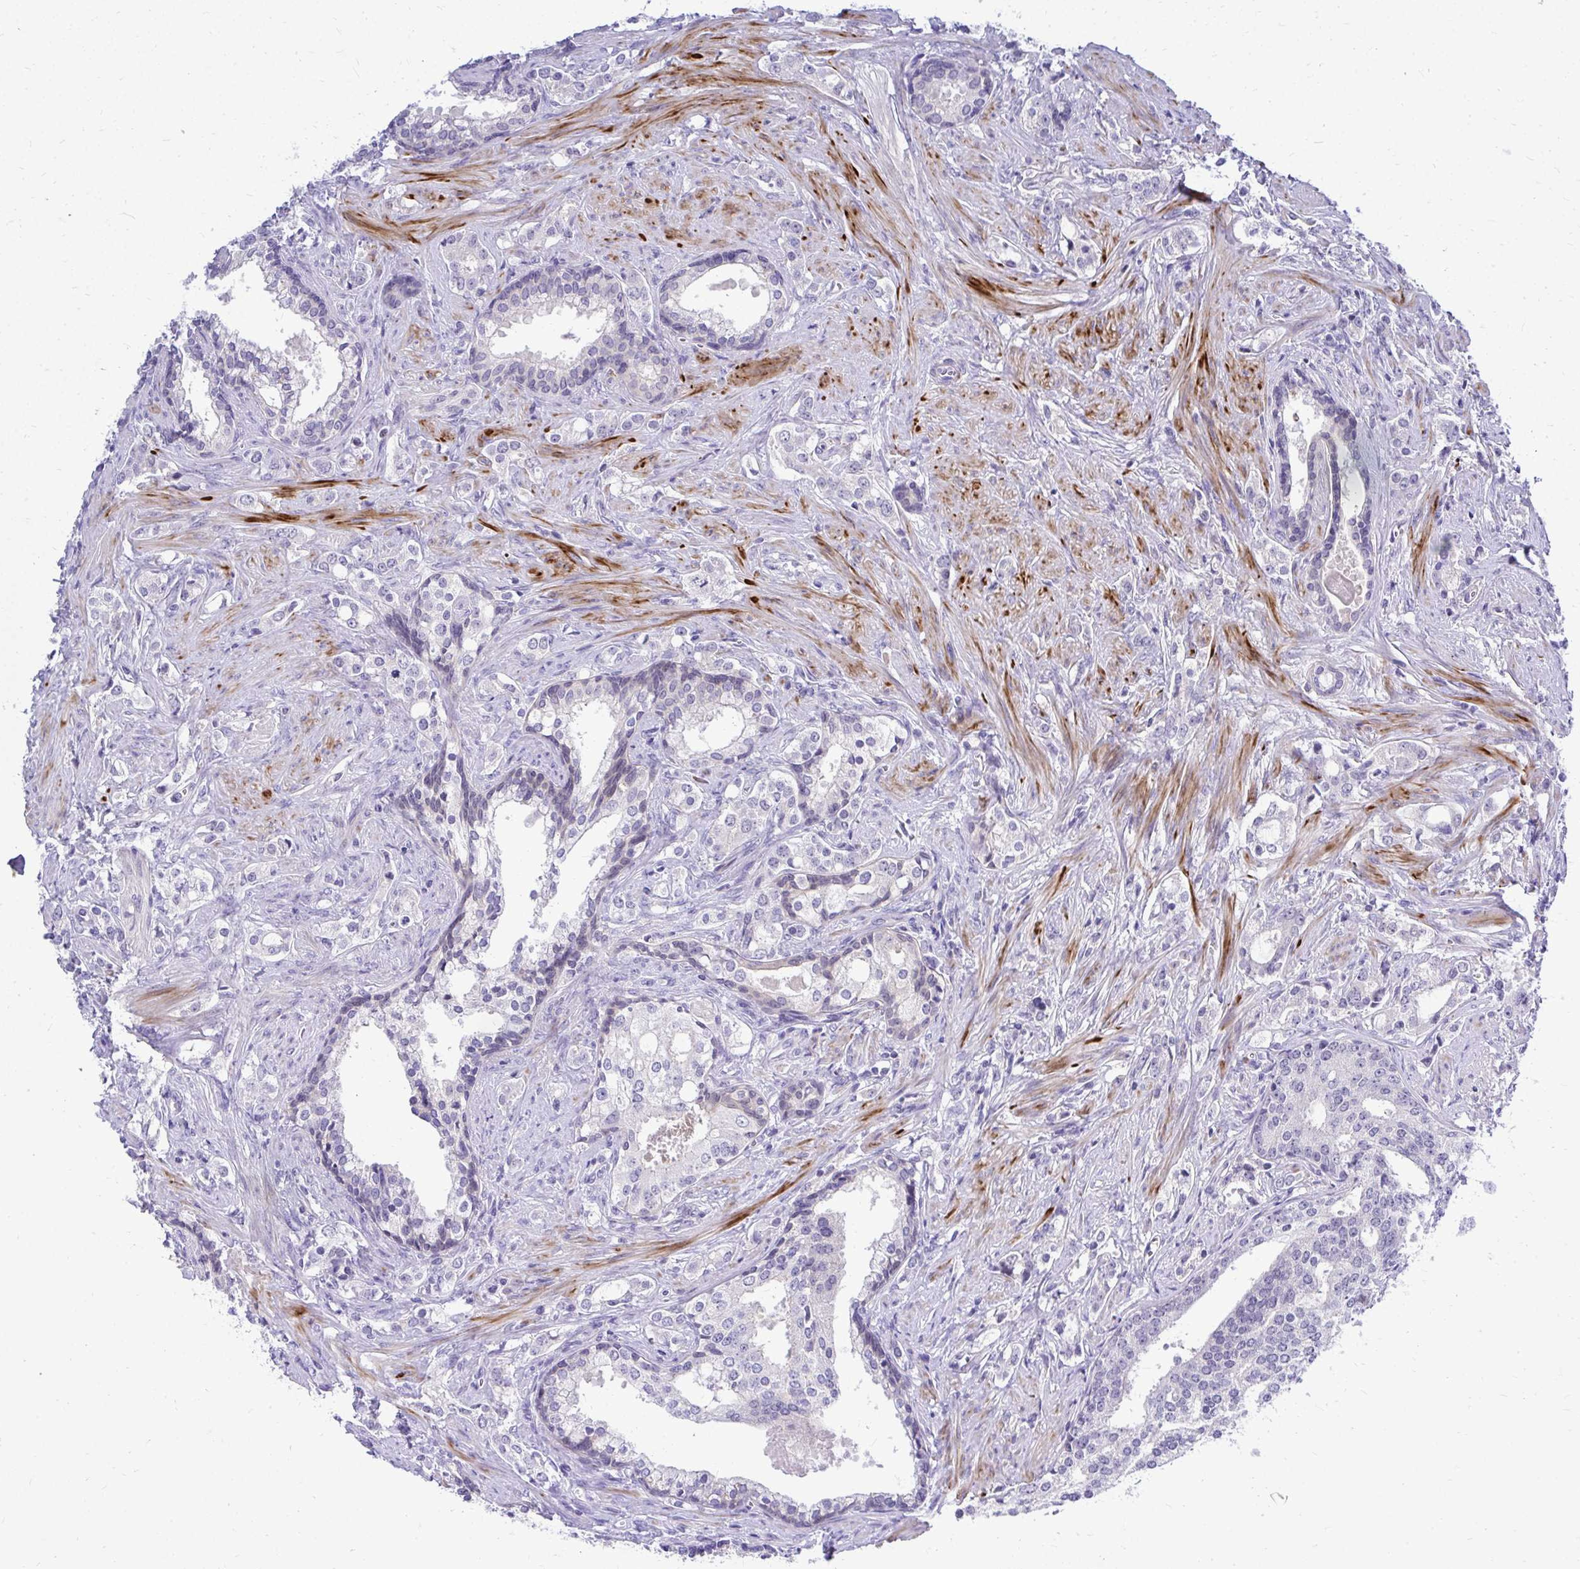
{"staining": {"intensity": "negative", "quantity": "none", "location": "none"}, "tissue": "prostate cancer", "cell_type": "Tumor cells", "image_type": "cancer", "snomed": [{"axis": "morphology", "description": "Adenocarcinoma, Medium grade"}, {"axis": "topography", "description": "Prostate"}], "caption": "Prostate adenocarcinoma (medium-grade) was stained to show a protein in brown. There is no significant positivity in tumor cells.", "gene": "ZSWIM9", "patient": {"sex": "male", "age": 57}}